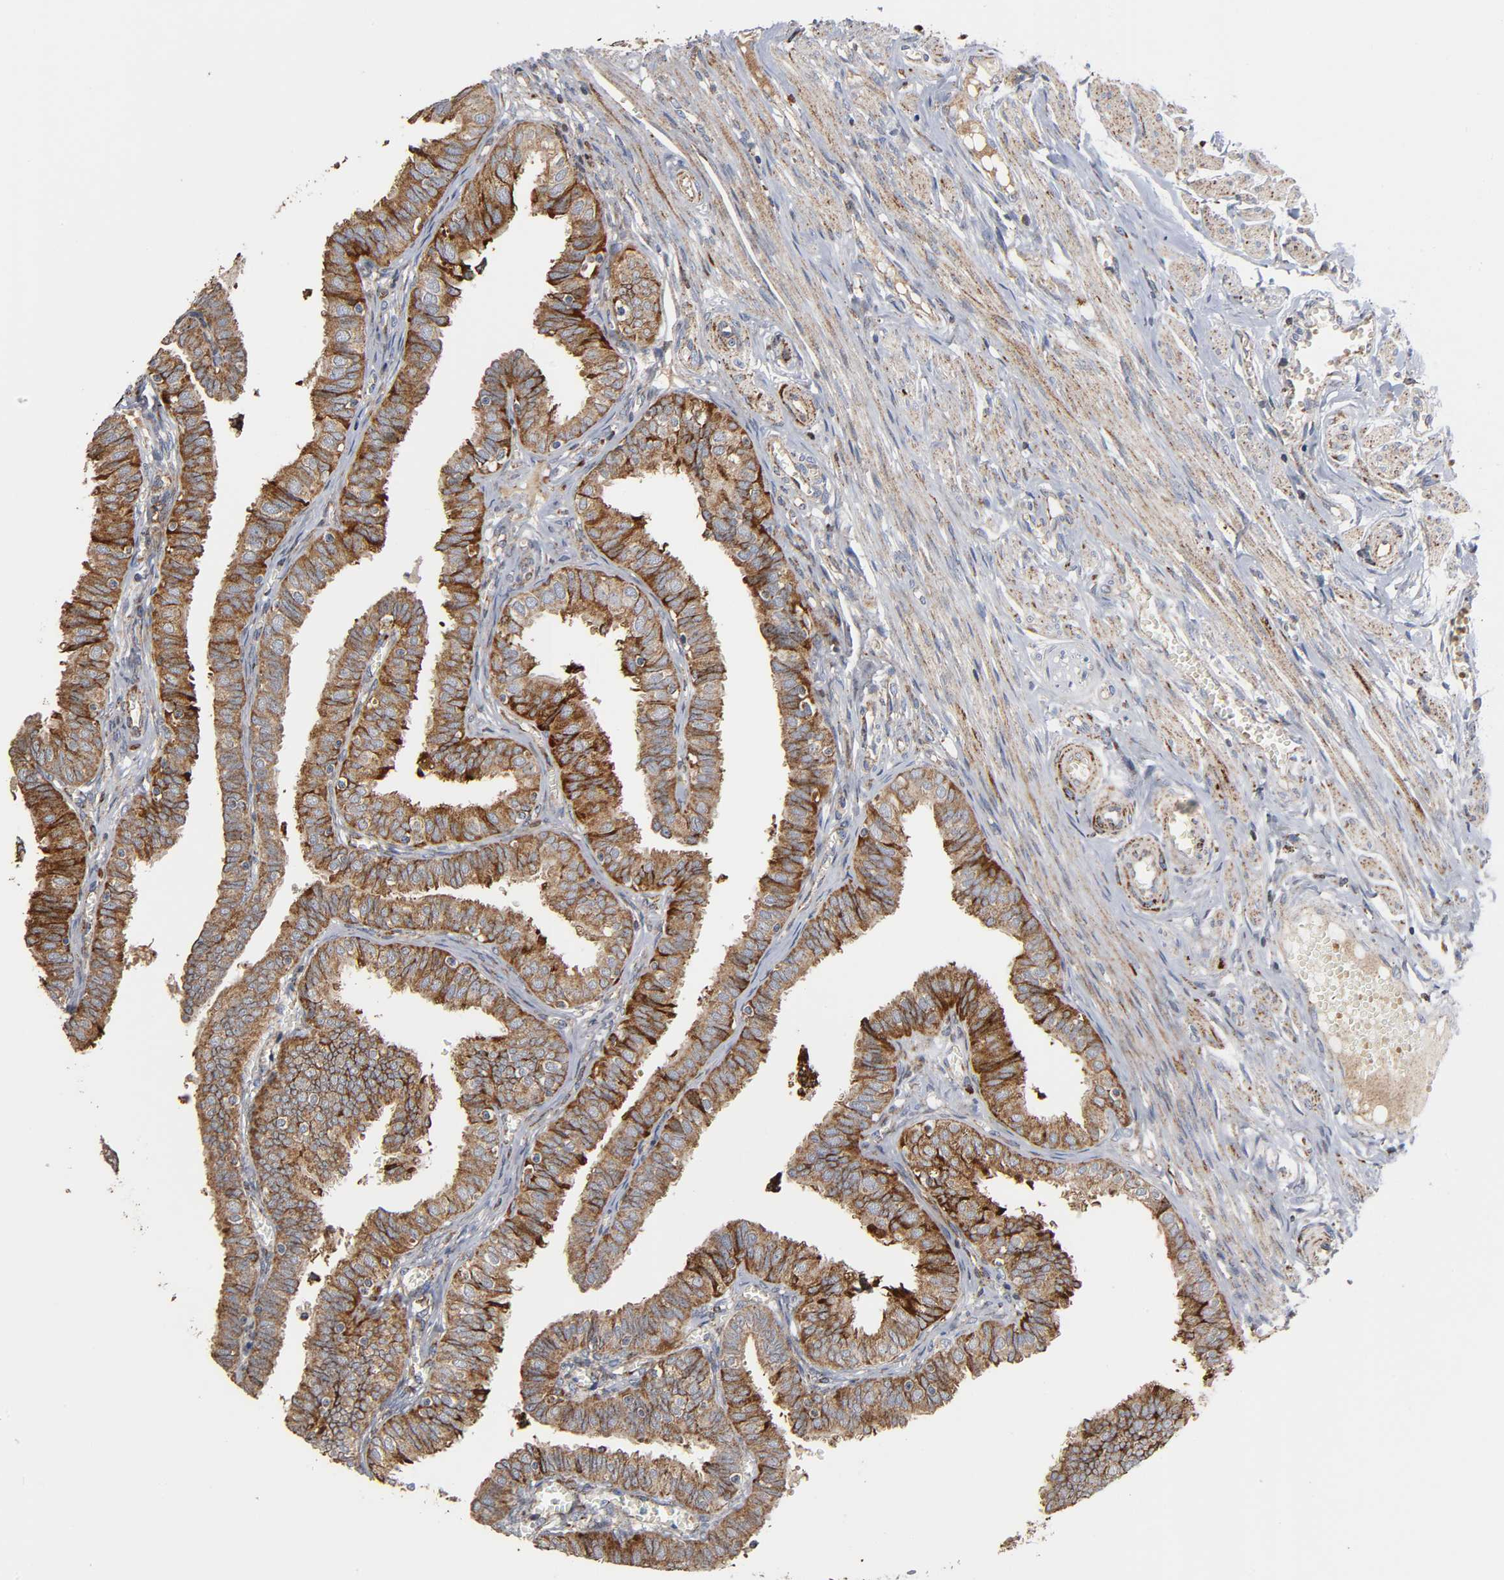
{"staining": {"intensity": "moderate", "quantity": ">75%", "location": "cytoplasmic/membranous"}, "tissue": "fallopian tube", "cell_type": "Glandular cells", "image_type": "normal", "snomed": [{"axis": "morphology", "description": "Normal tissue, NOS"}, {"axis": "topography", "description": "Fallopian tube"}], "caption": "Protein analysis of normal fallopian tube exhibits moderate cytoplasmic/membranous expression in approximately >75% of glandular cells. Immunohistochemistry (ihc) stains the protein in brown and the nuclei are stained blue.", "gene": "MAP3K1", "patient": {"sex": "female", "age": 46}}